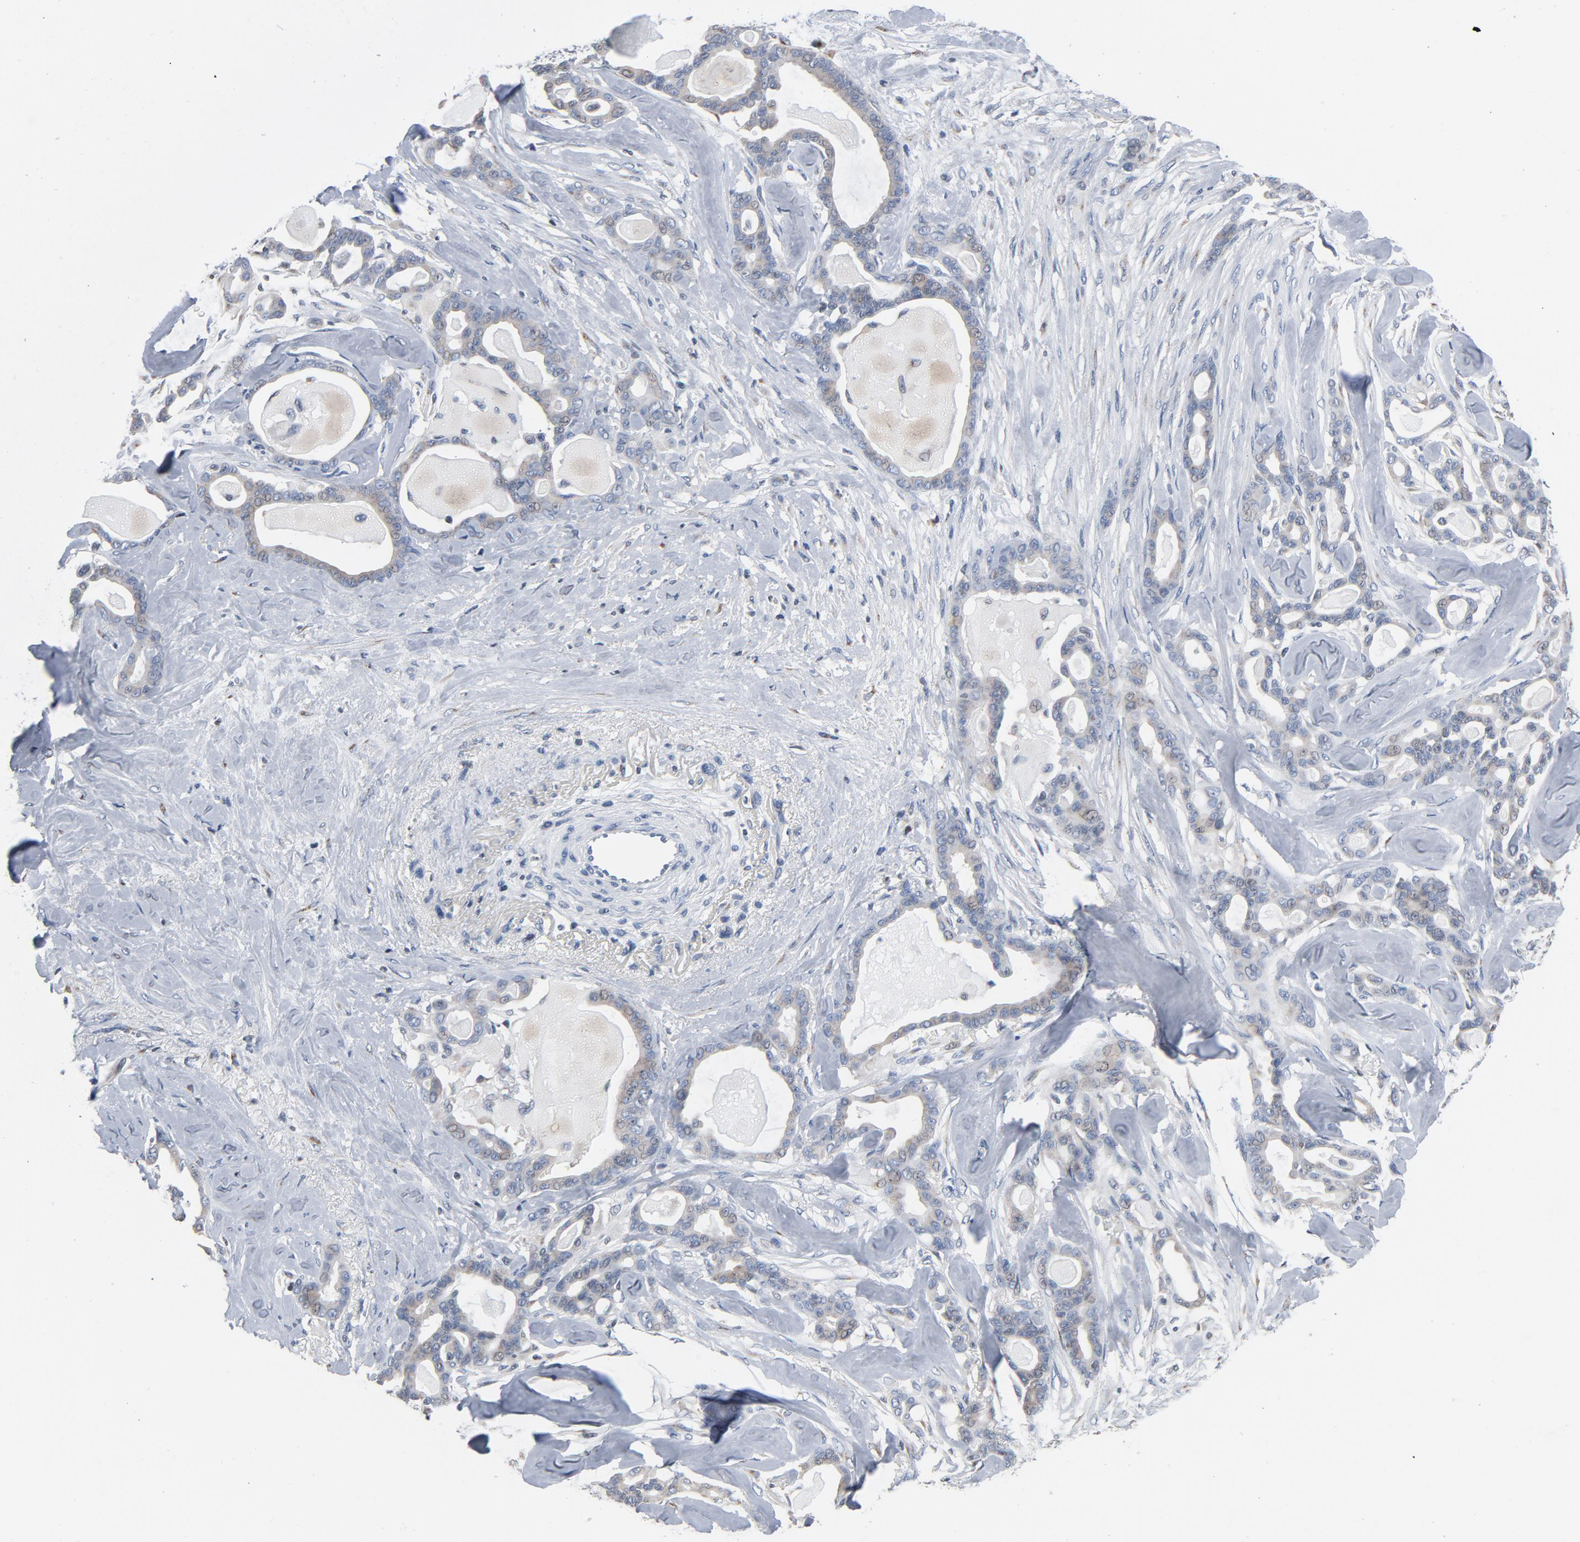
{"staining": {"intensity": "weak", "quantity": "25%-75%", "location": "cytoplasmic/membranous"}, "tissue": "pancreatic cancer", "cell_type": "Tumor cells", "image_type": "cancer", "snomed": [{"axis": "morphology", "description": "Adenocarcinoma, NOS"}, {"axis": "topography", "description": "Pancreas"}], "caption": "This image exhibits immunohistochemistry (IHC) staining of human adenocarcinoma (pancreatic), with low weak cytoplasmic/membranous expression in approximately 25%-75% of tumor cells.", "gene": "YIPF6", "patient": {"sex": "male", "age": 63}}